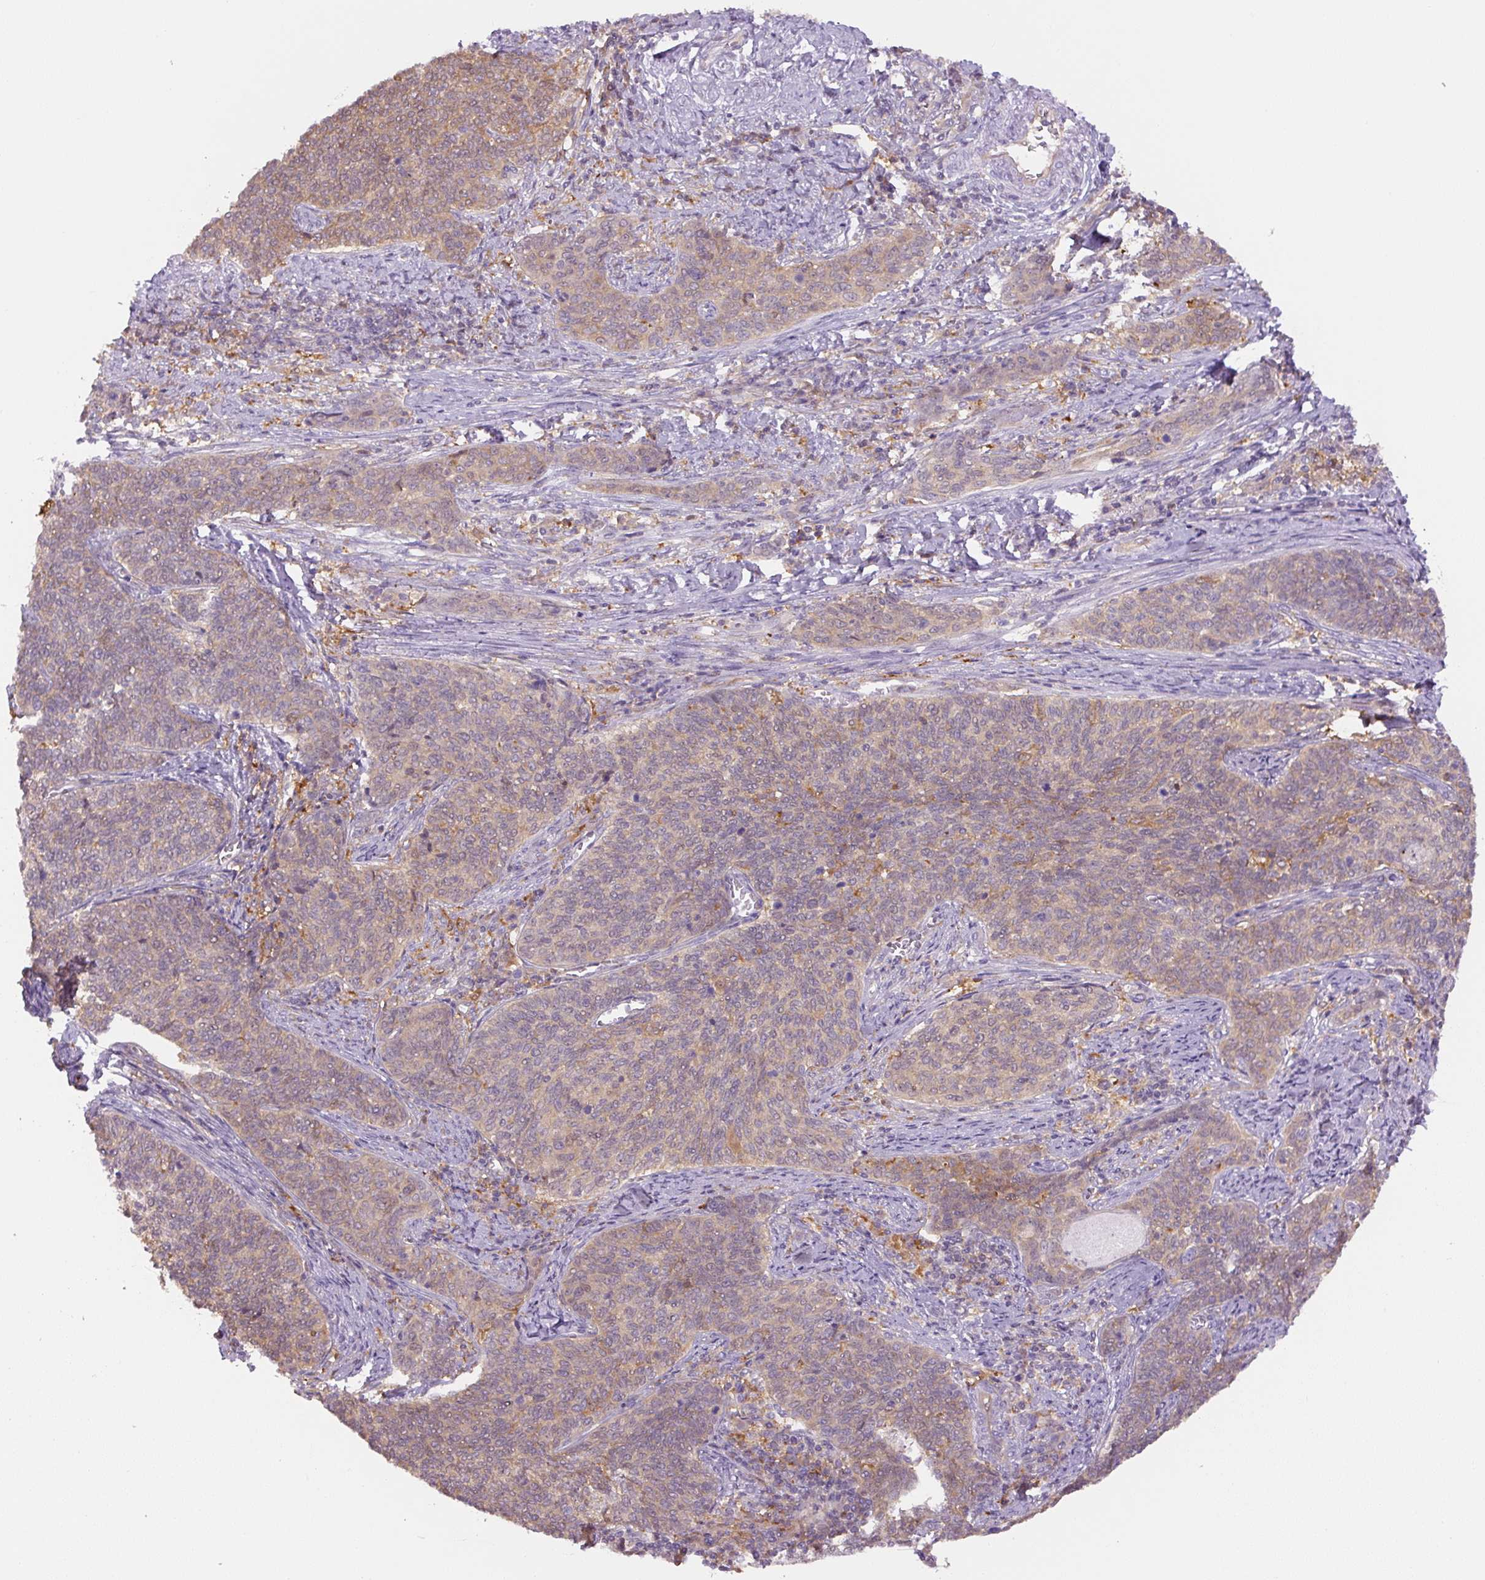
{"staining": {"intensity": "moderate", "quantity": "25%-75%", "location": "cytoplasmic/membranous"}, "tissue": "cervical cancer", "cell_type": "Tumor cells", "image_type": "cancer", "snomed": [{"axis": "morphology", "description": "Squamous cell carcinoma, NOS"}, {"axis": "topography", "description": "Cervix"}], "caption": "Cervical squamous cell carcinoma stained for a protein reveals moderate cytoplasmic/membranous positivity in tumor cells. The protein of interest is shown in brown color, while the nuclei are stained blue.", "gene": "SPSB2", "patient": {"sex": "female", "age": 39}}